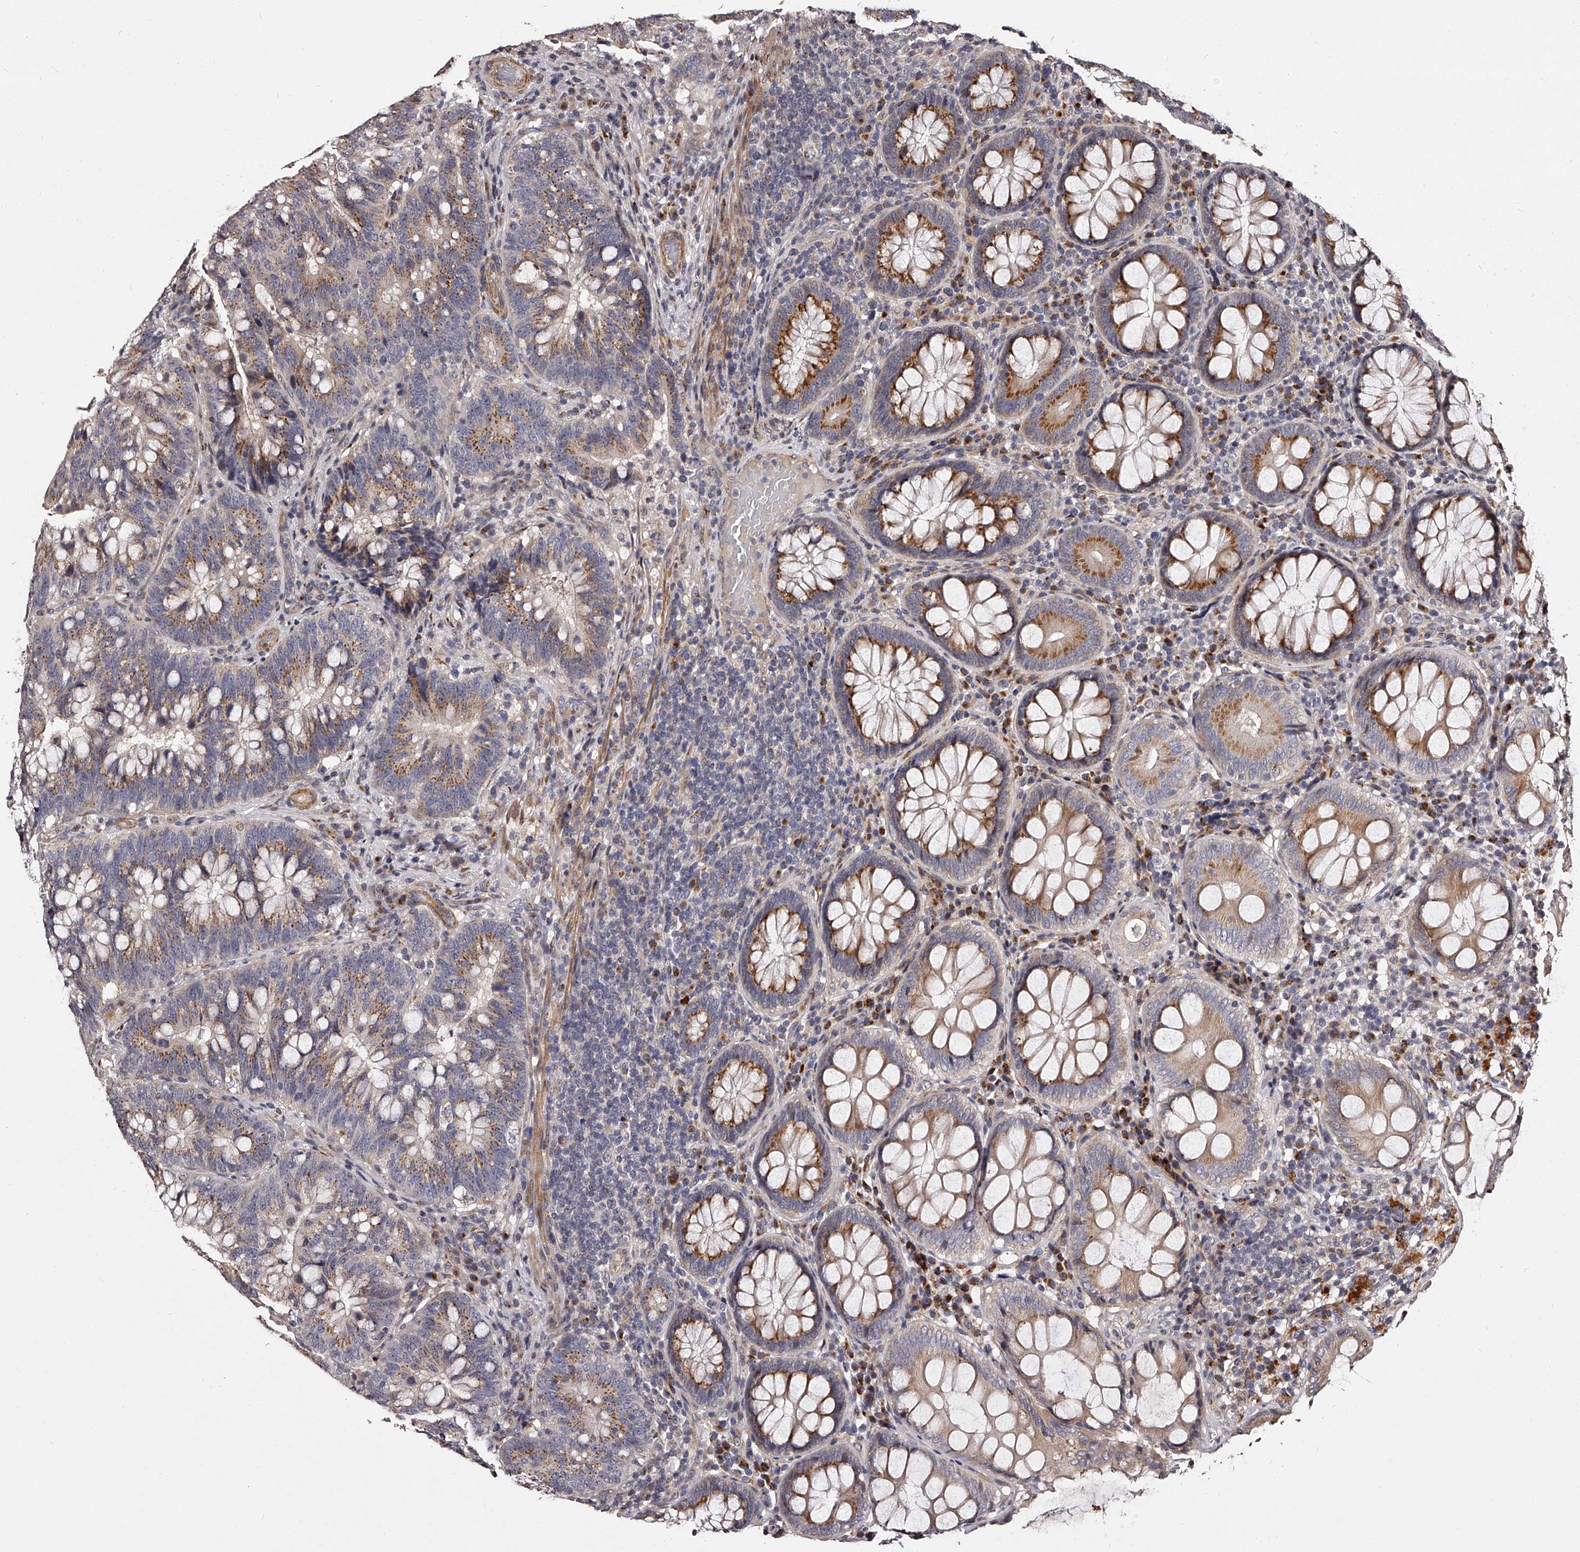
{"staining": {"intensity": "moderate", "quantity": ">75%", "location": "cytoplasmic/membranous"}, "tissue": "colorectal cancer", "cell_type": "Tumor cells", "image_type": "cancer", "snomed": [{"axis": "morphology", "description": "Adenocarcinoma, NOS"}, {"axis": "topography", "description": "Colon"}], "caption": "Moderate cytoplasmic/membranous positivity is appreciated in about >75% of tumor cells in colorectal cancer.", "gene": "RSC1A1", "patient": {"sex": "female", "age": 66}}